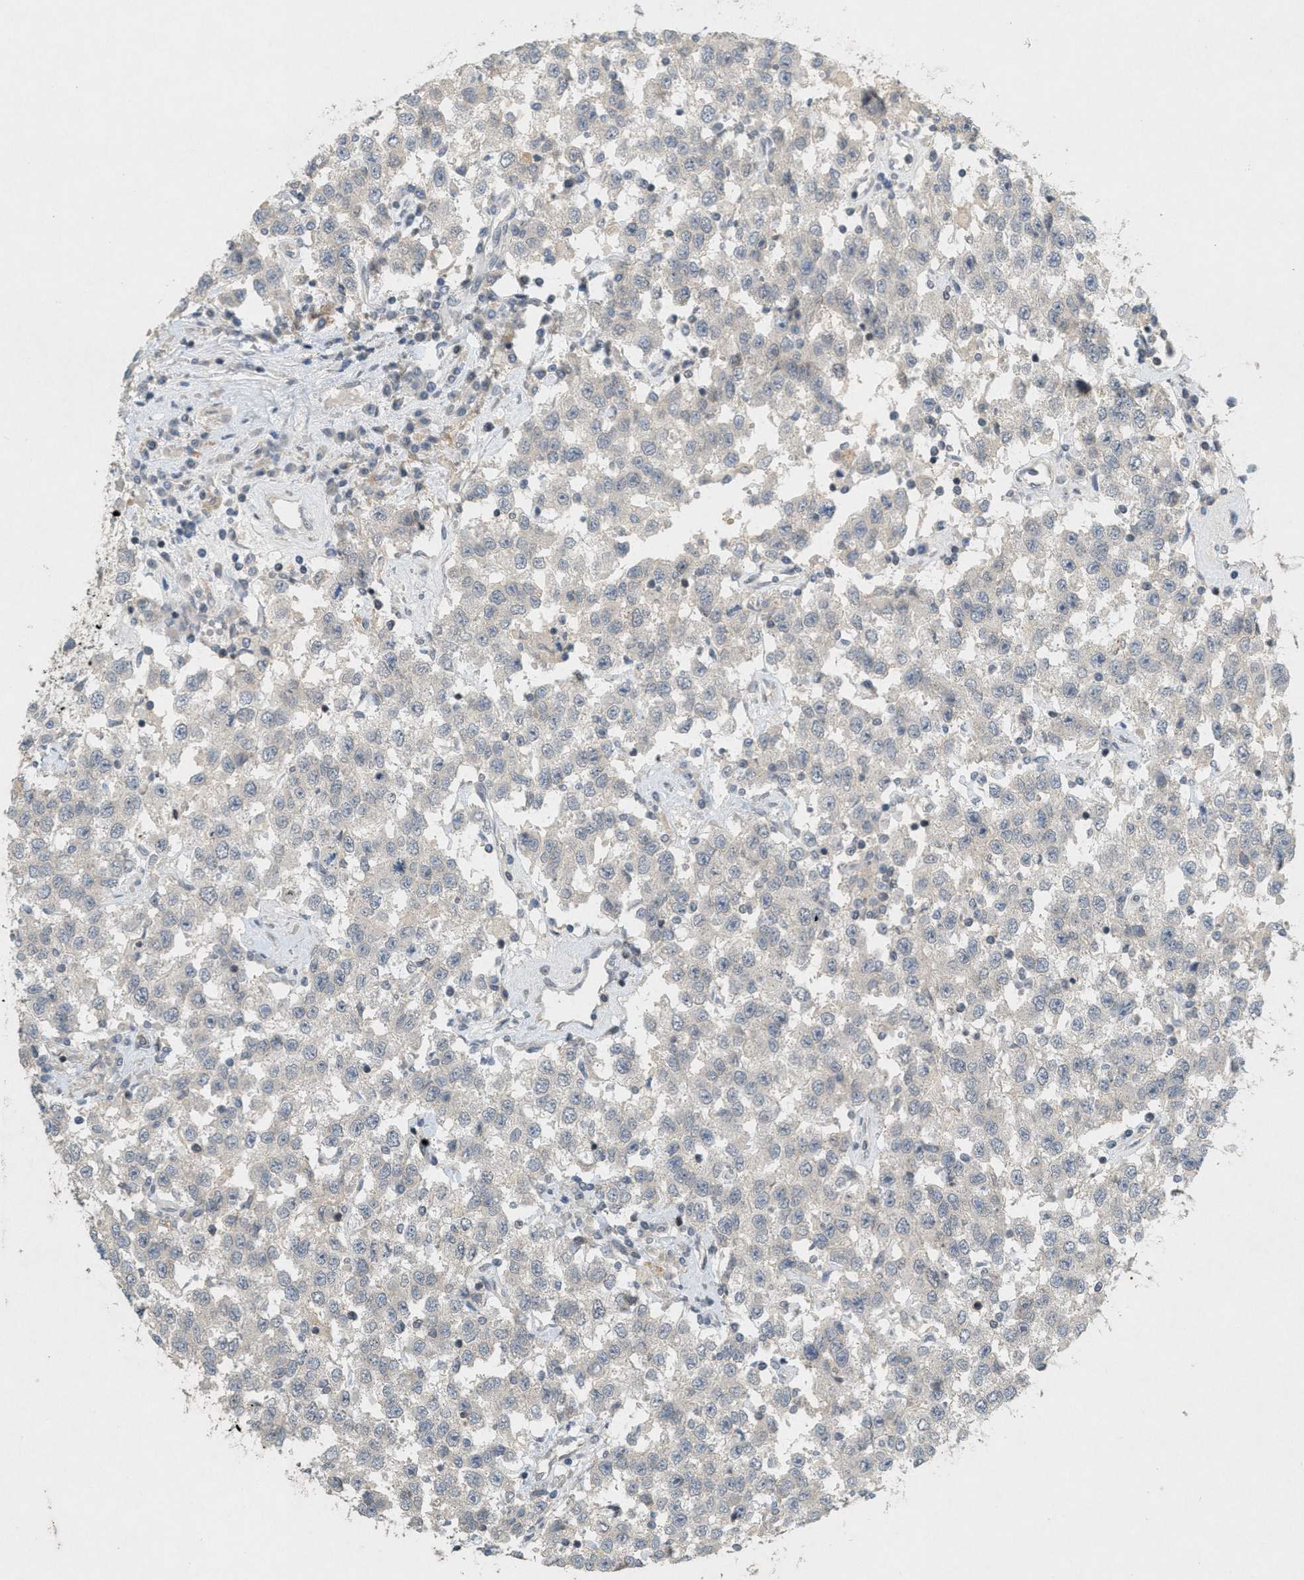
{"staining": {"intensity": "negative", "quantity": "none", "location": "none"}, "tissue": "testis cancer", "cell_type": "Tumor cells", "image_type": "cancer", "snomed": [{"axis": "morphology", "description": "Seminoma, NOS"}, {"axis": "topography", "description": "Testis"}], "caption": "Testis cancer (seminoma) was stained to show a protein in brown. There is no significant expression in tumor cells.", "gene": "ABHD6", "patient": {"sex": "male", "age": 41}}